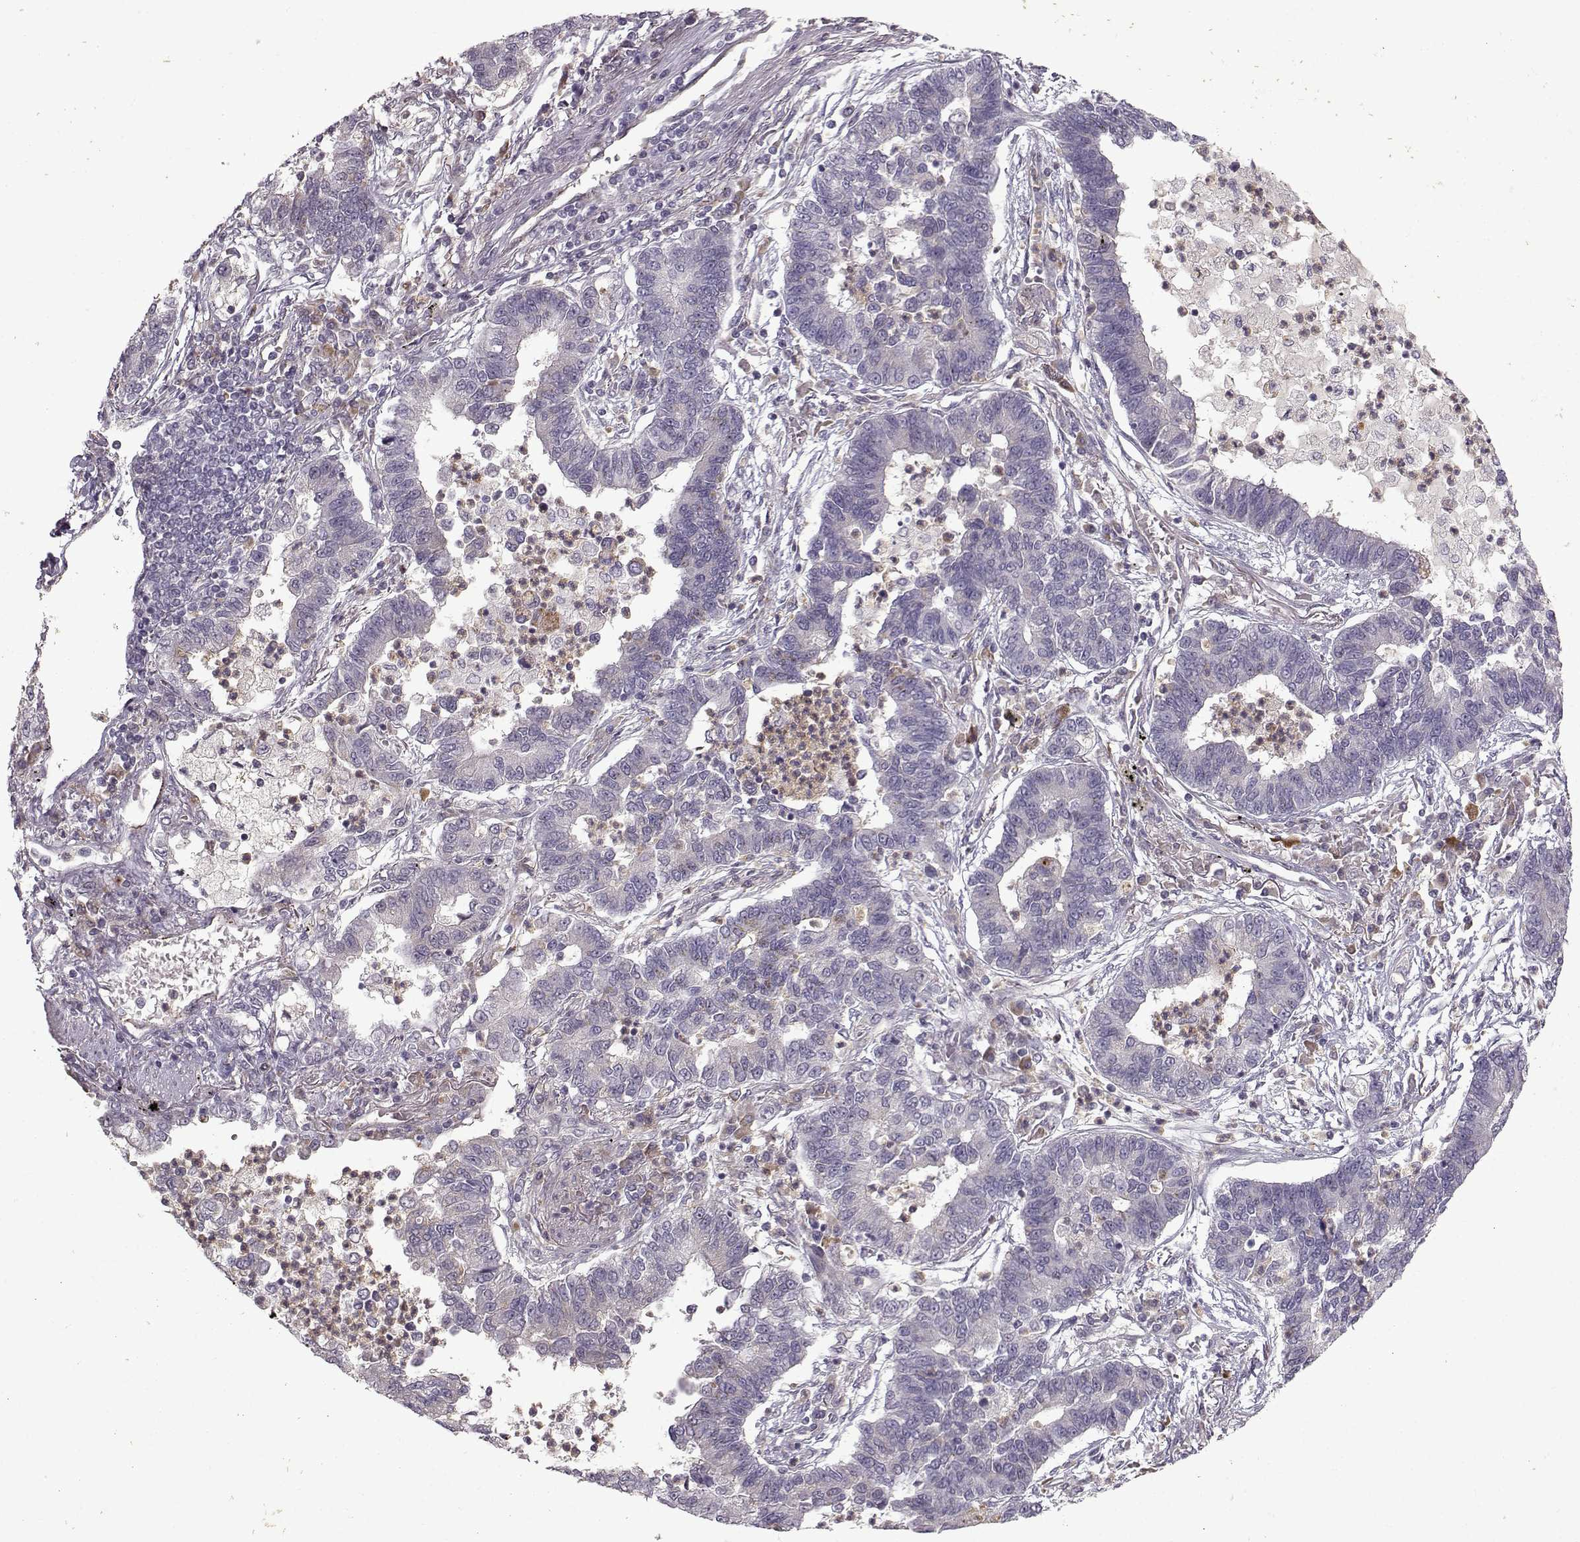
{"staining": {"intensity": "negative", "quantity": "none", "location": "none"}, "tissue": "lung cancer", "cell_type": "Tumor cells", "image_type": "cancer", "snomed": [{"axis": "morphology", "description": "Adenocarcinoma, NOS"}, {"axis": "topography", "description": "Lung"}], "caption": "A micrograph of human adenocarcinoma (lung) is negative for staining in tumor cells. The staining was performed using DAB (3,3'-diaminobenzidine) to visualize the protein expression in brown, while the nuclei were stained in blue with hematoxylin (Magnification: 20x).", "gene": "OPRD1", "patient": {"sex": "female", "age": 57}}